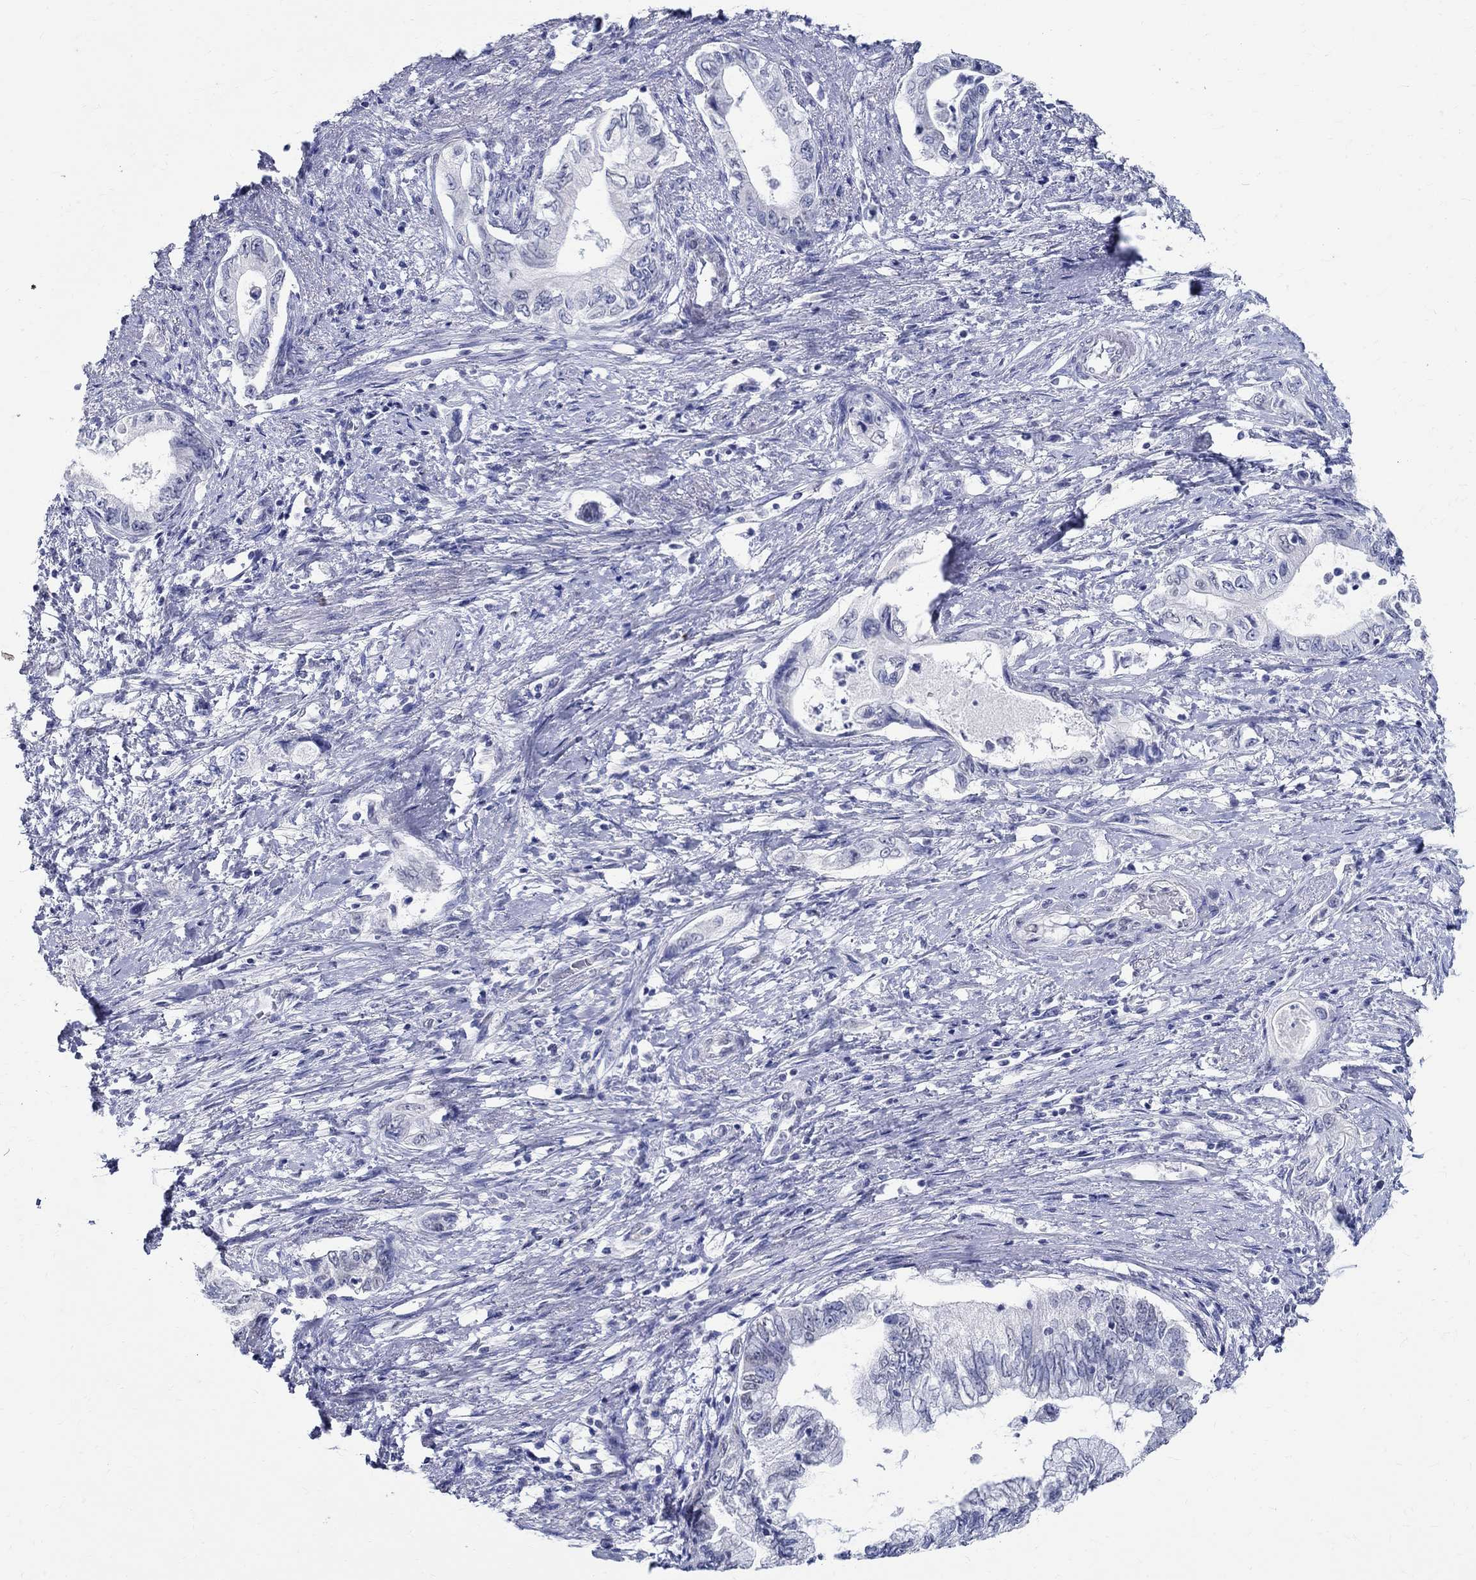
{"staining": {"intensity": "negative", "quantity": "none", "location": "none"}, "tissue": "pancreatic cancer", "cell_type": "Tumor cells", "image_type": "cancer", "snomed": [{"axis": "morphology", "description": "Adenocarcinoma, NOS"}, {"axis": "topography", "description": "Pancreas"}], "caption": "Image shows no significant protein expression in tumor cells of pancreatic adenocarcinoma. (DAB IHC with hematoxylin counter stain).", "gene": "TSPAN16", "patient": {"sex": "female", "age": 73}}